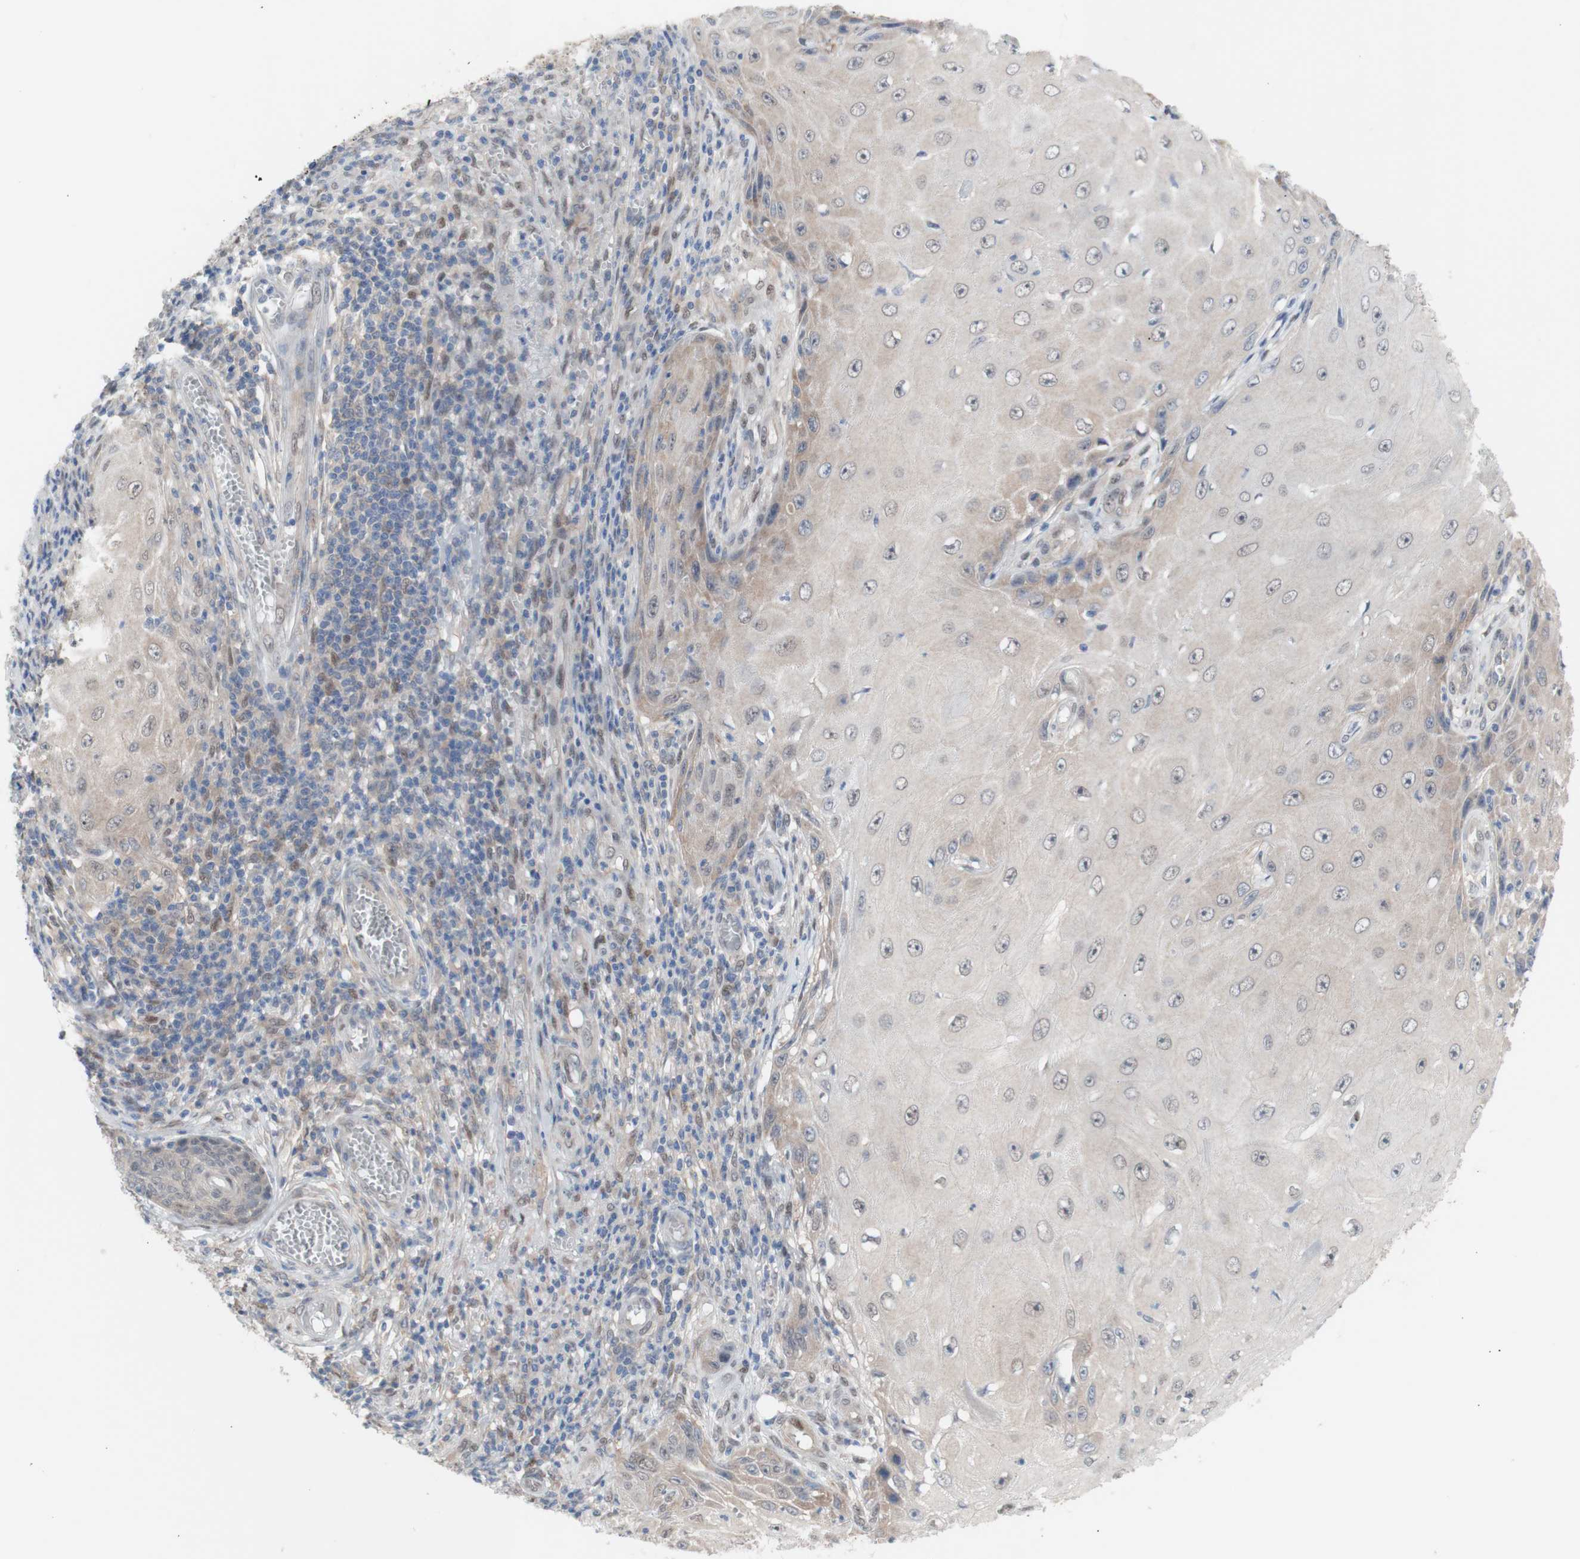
{"staining": {"intensity": "weak", "quantity": "25%-75%", "location": "cytoplasmic/membranous"}, "tissue": "skin cancer", "cell_type": "Tumor cells", "image_type": "cancer", "snomed": [{"axis": "morphology", "description": "Squamous cell carcinoma, NOS"}, {"axis": "topography", "description": "Skin"}], "caption": "The immunohistochemical stain highlights weak cytoplasmic/membranous staining in tumor cells of squamous cell carcinoma (skin) tissue.", "gene": "PRMT5", "patient": {"sex": "female", "age": 73}}